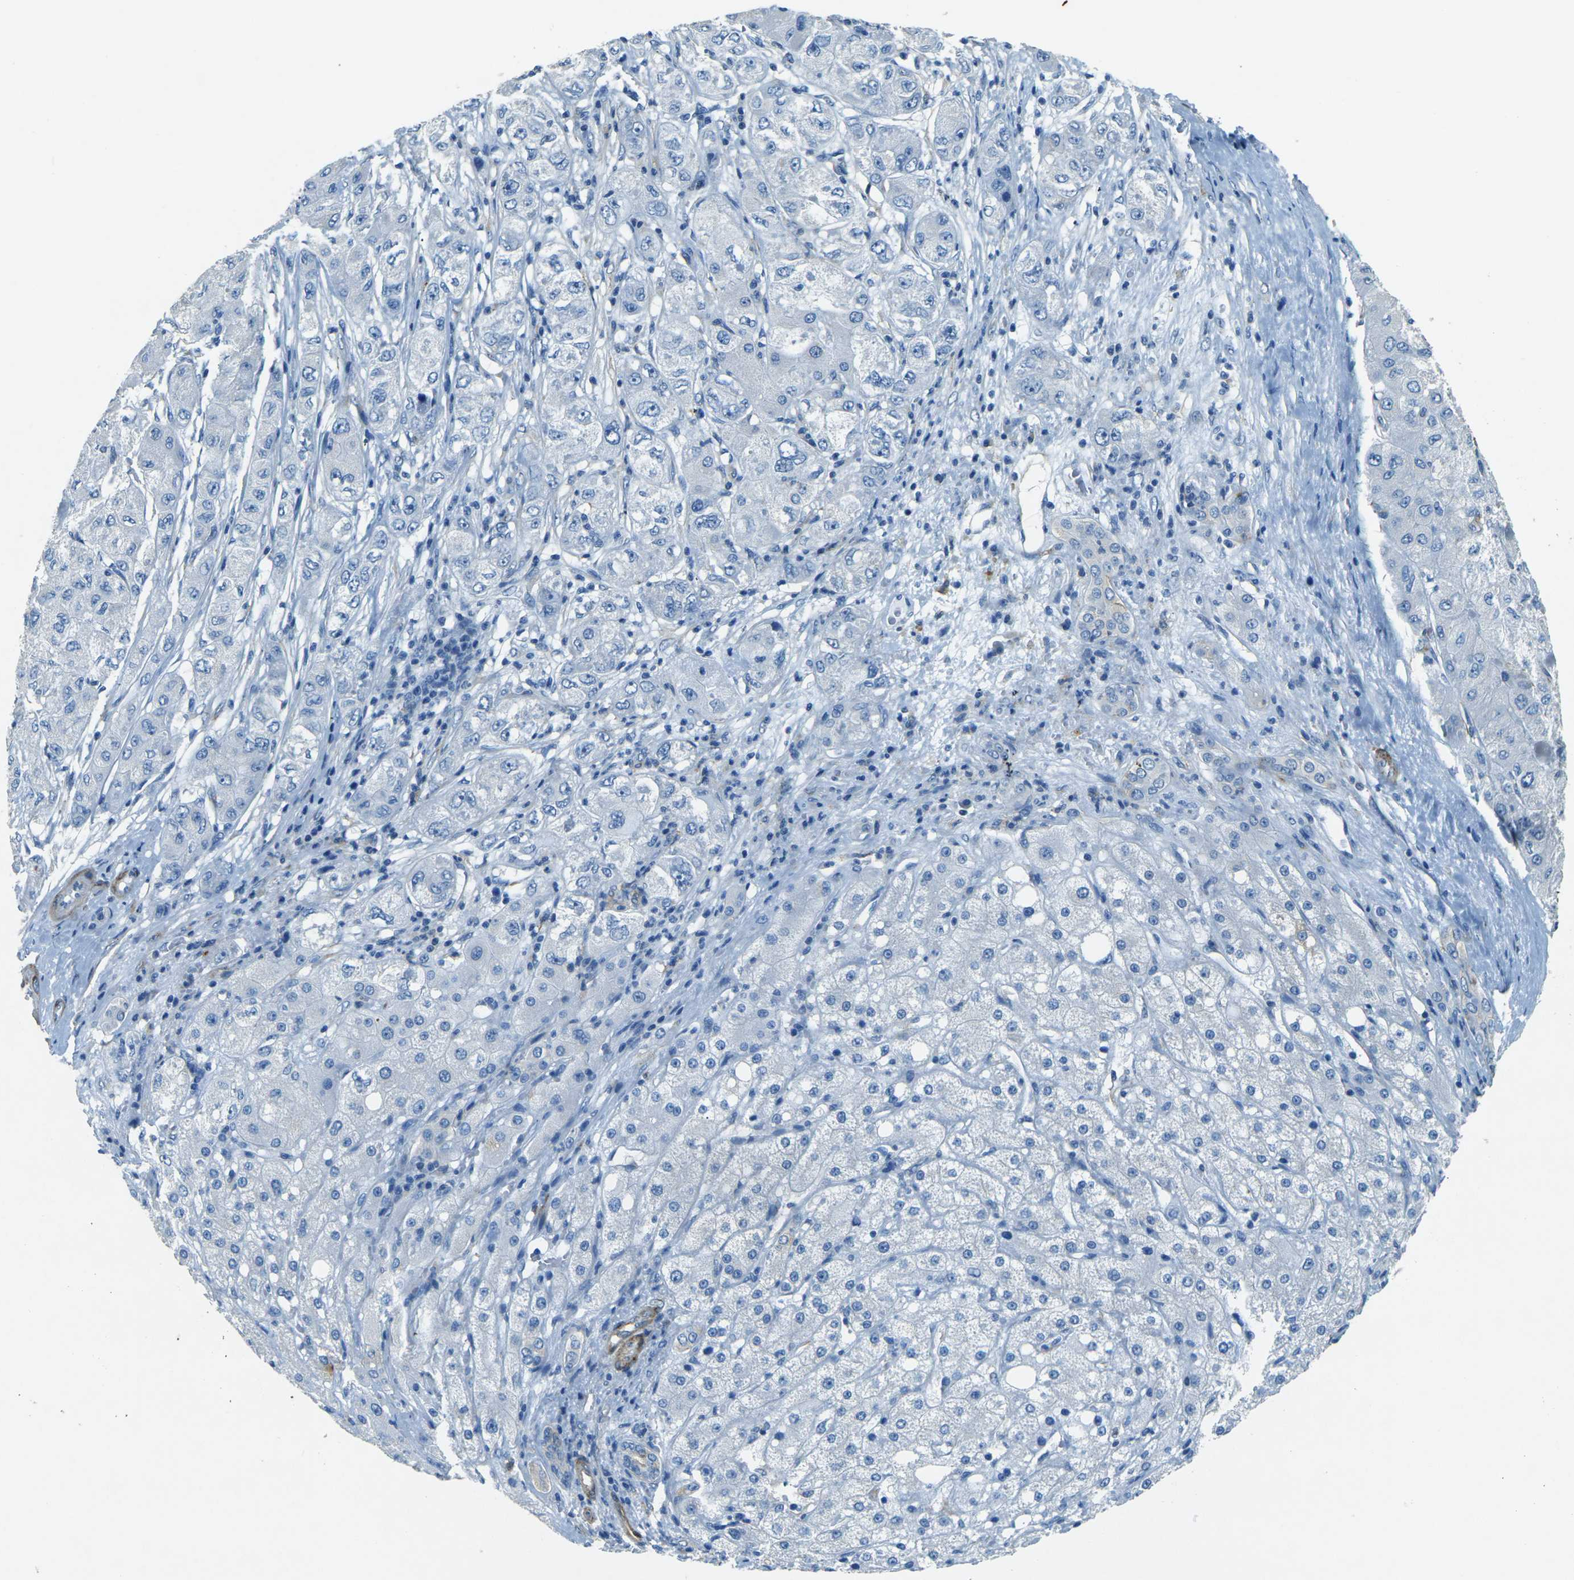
{"staining": {"intensity": "negative", "quantity": "none", "location": "none"}, "tissue": "liver cancer", "cell_type": "Tumor cells", "image_type": "cancer", "snomed": [{"axis": "morphology", "description": "Carcinoma, Hepatocellular, NOS"}, {"axis": "topography", "description": "Liver"}], "caption": "This is an immunohistochemistry micrograph of human liver hepatocellular carcinoma. There is no expression in tumor cells.", "gene": "SORT1", "patient": {"sex": "male", "age": 80}}